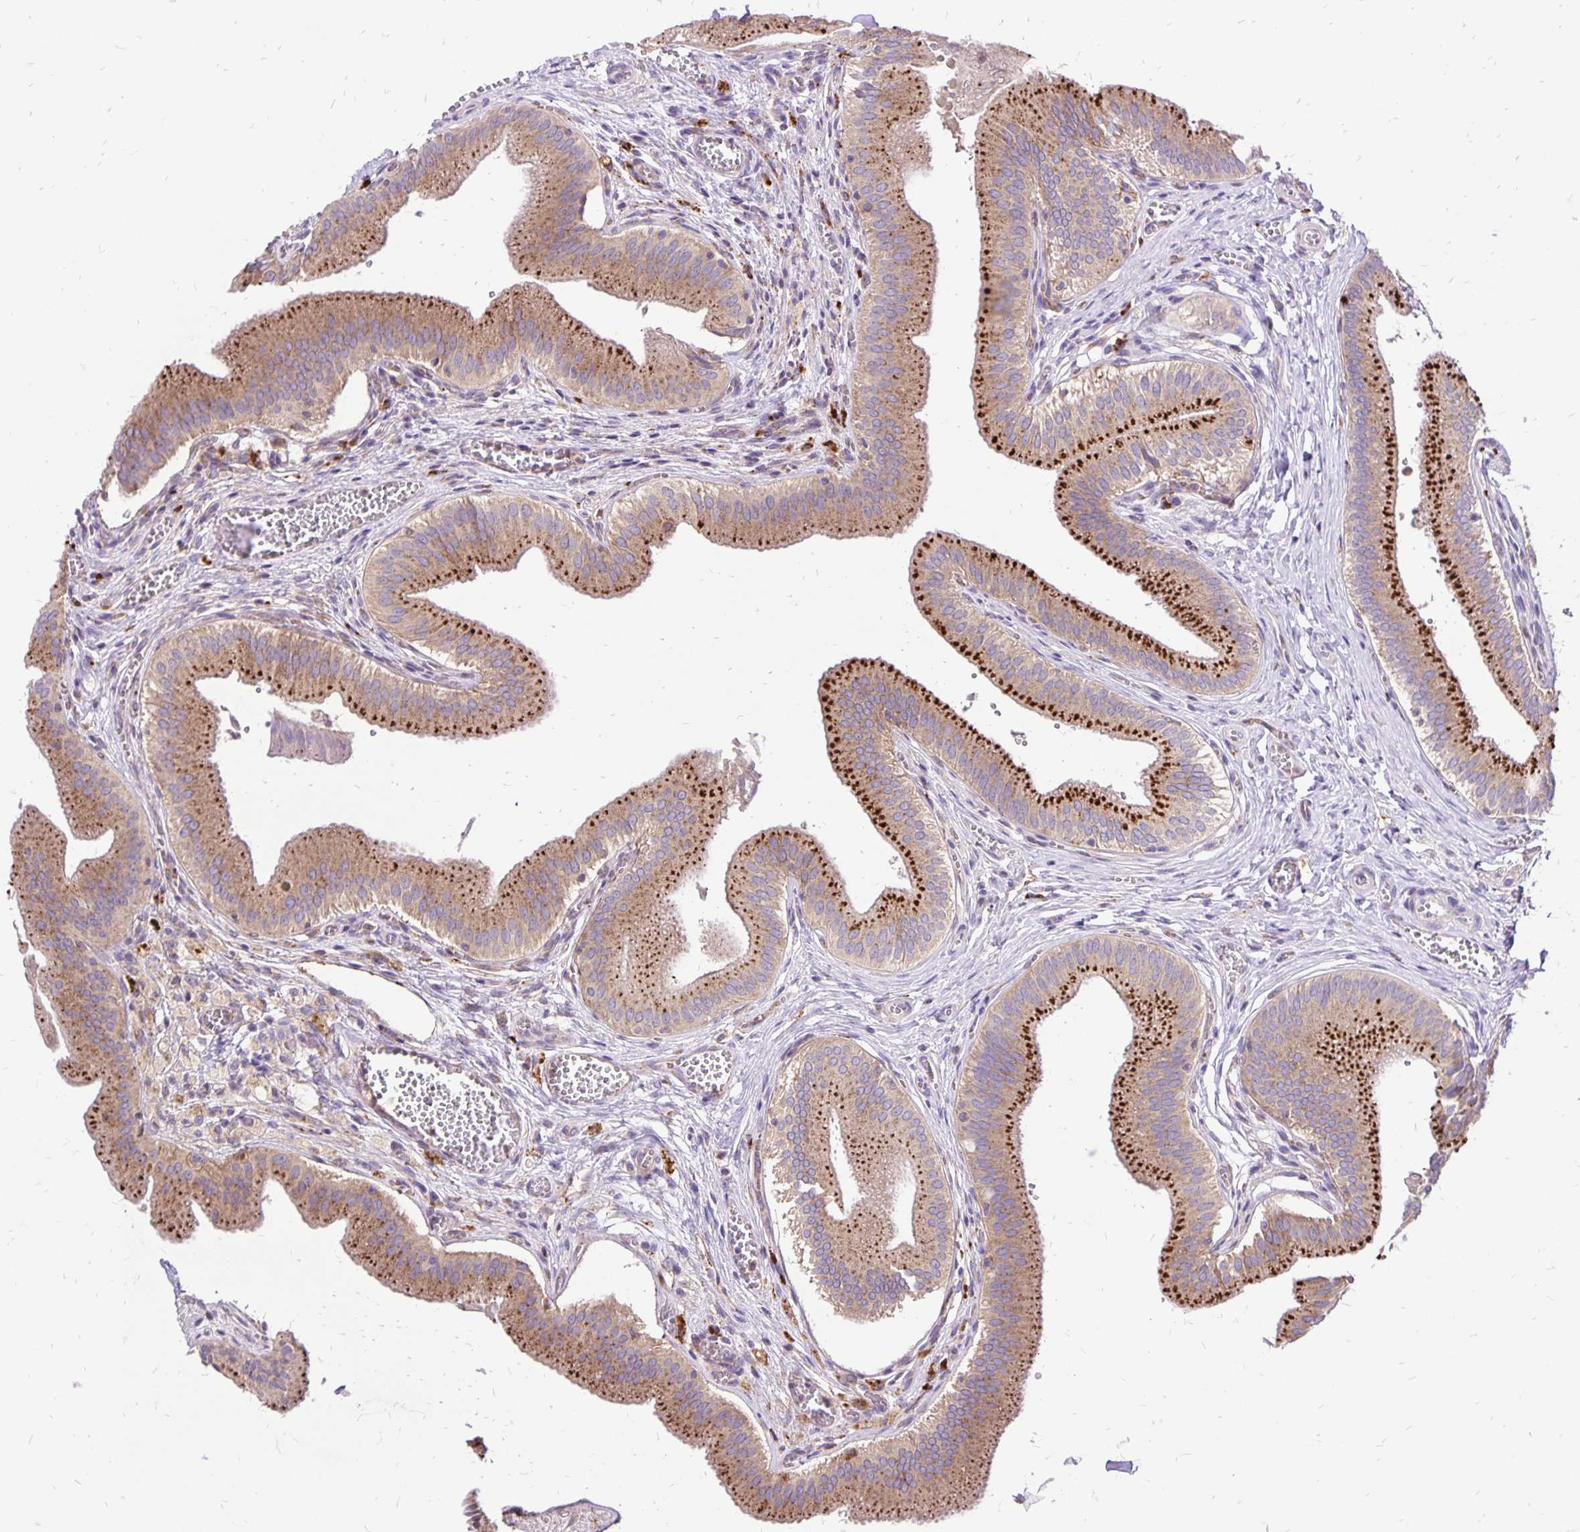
{"staining": {"intensity": "strong", "quantity": ">75%", "location": "cytoplasmic/membranous"}, "tissue": "gallbladder", "cell_type": "Glandular cells", "image_type": "normal", "snomed": [{"axis": "morphology", "description": "Normal tissue, NOS"}, {"axis": "topography", "description": "Gallbladder"}], "caption": "Gallbladder stained with a brown dye displays strong cytoplasmic/membranous positive staining in approximately >75% of glandular cells.", "gene": "EIF5A", "patient": {"sex": "male", "age": 17}}